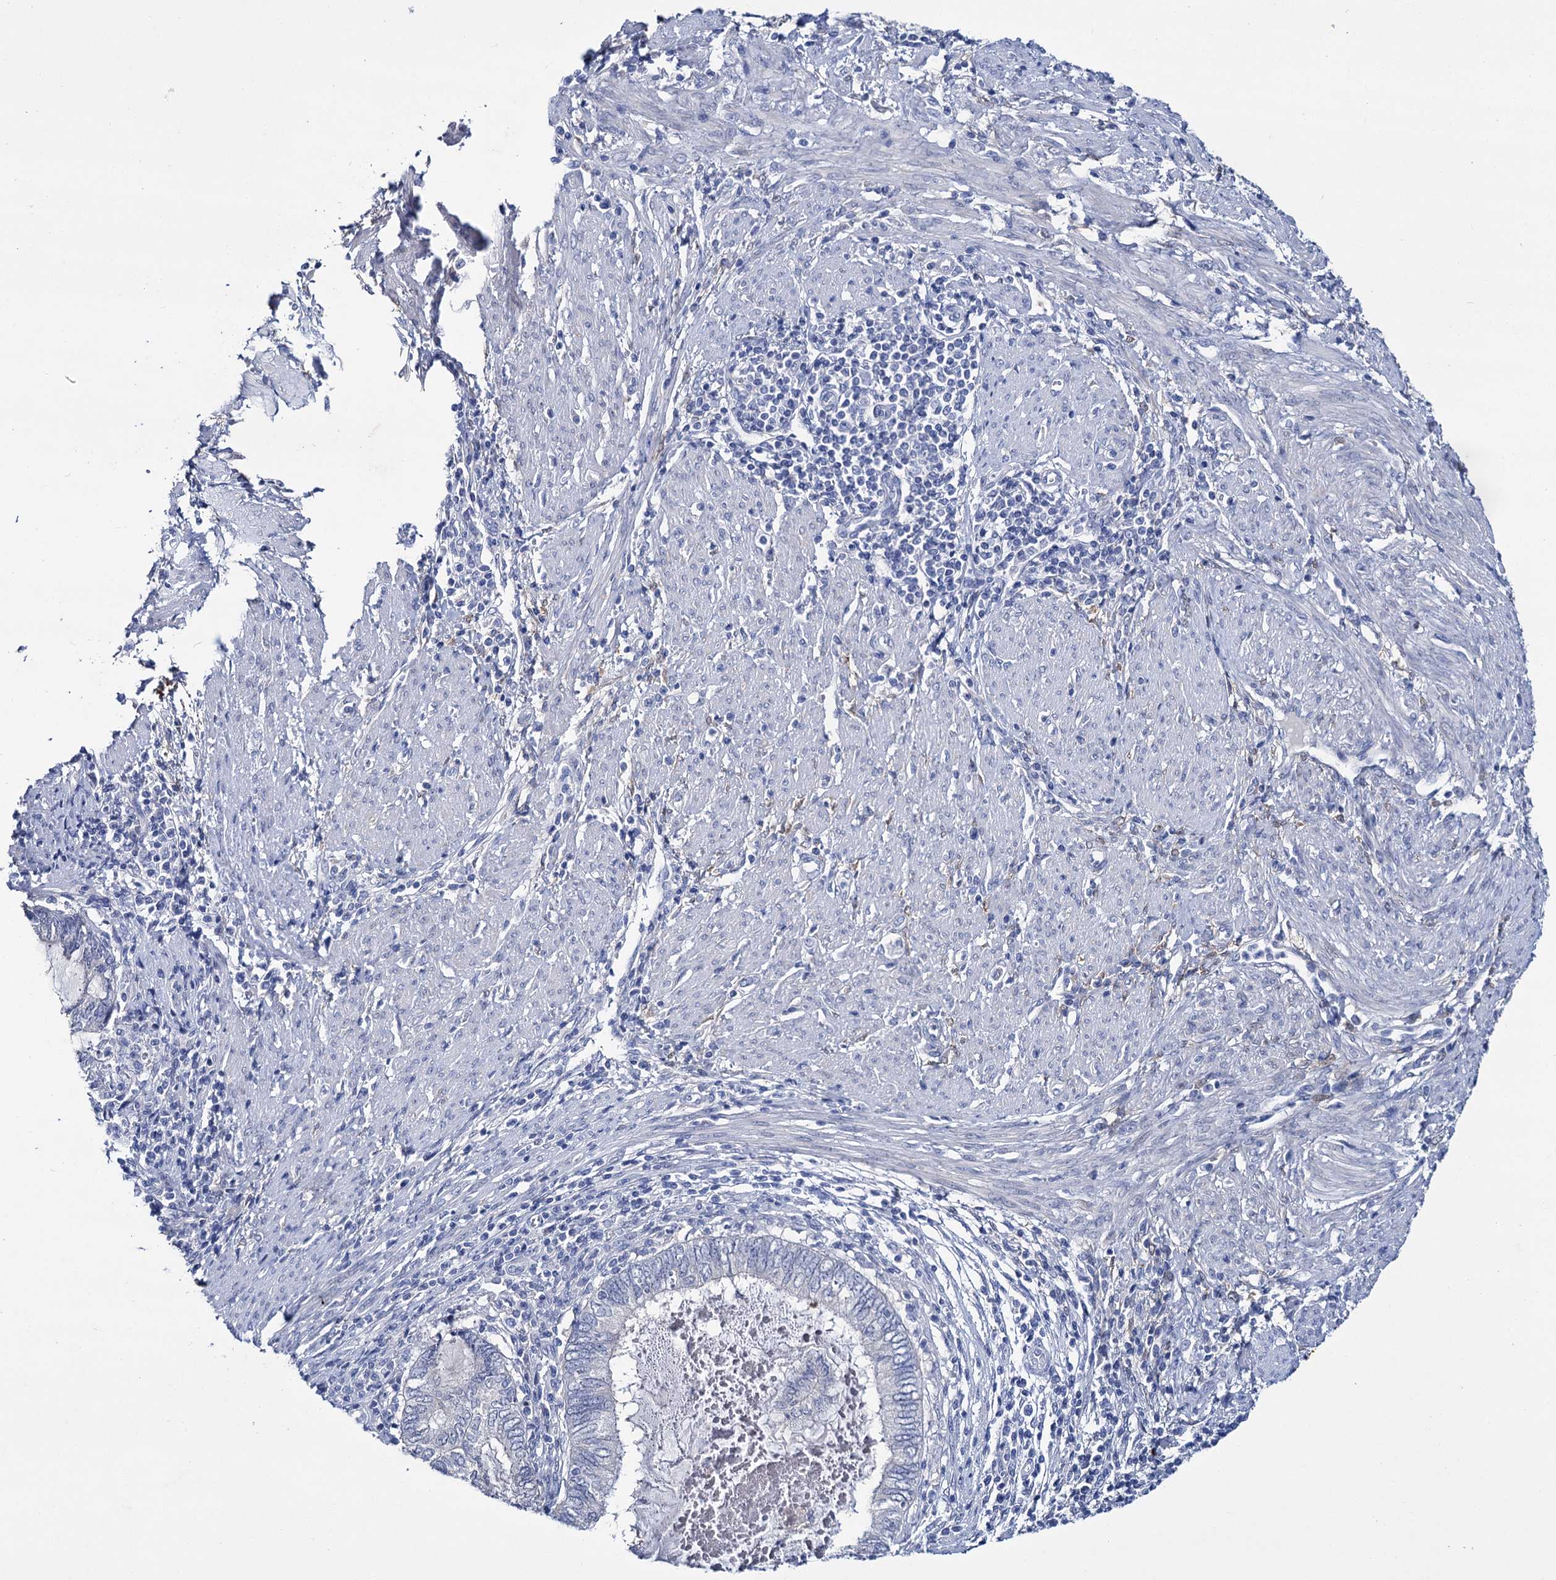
{"staining": {"intensity": "negative", "quantity": "none", "location": "none"}, "tissue": "endometrial cancer", "cell_type": "Tumor cells", "image_type": "cancer", "snomed": [{"axis": "morphology", "description": "Adenocarcinoma, NOS"}, {"axis": "topography", "description": "Uterus"}, {"axis": "topography", "description": "Endometrium"}], "caption": "Tumor cells show no significant protein positivity in endometrial cancer.", "gene": "LYZL4", "patient": {"sex": "female", "age": 70}}